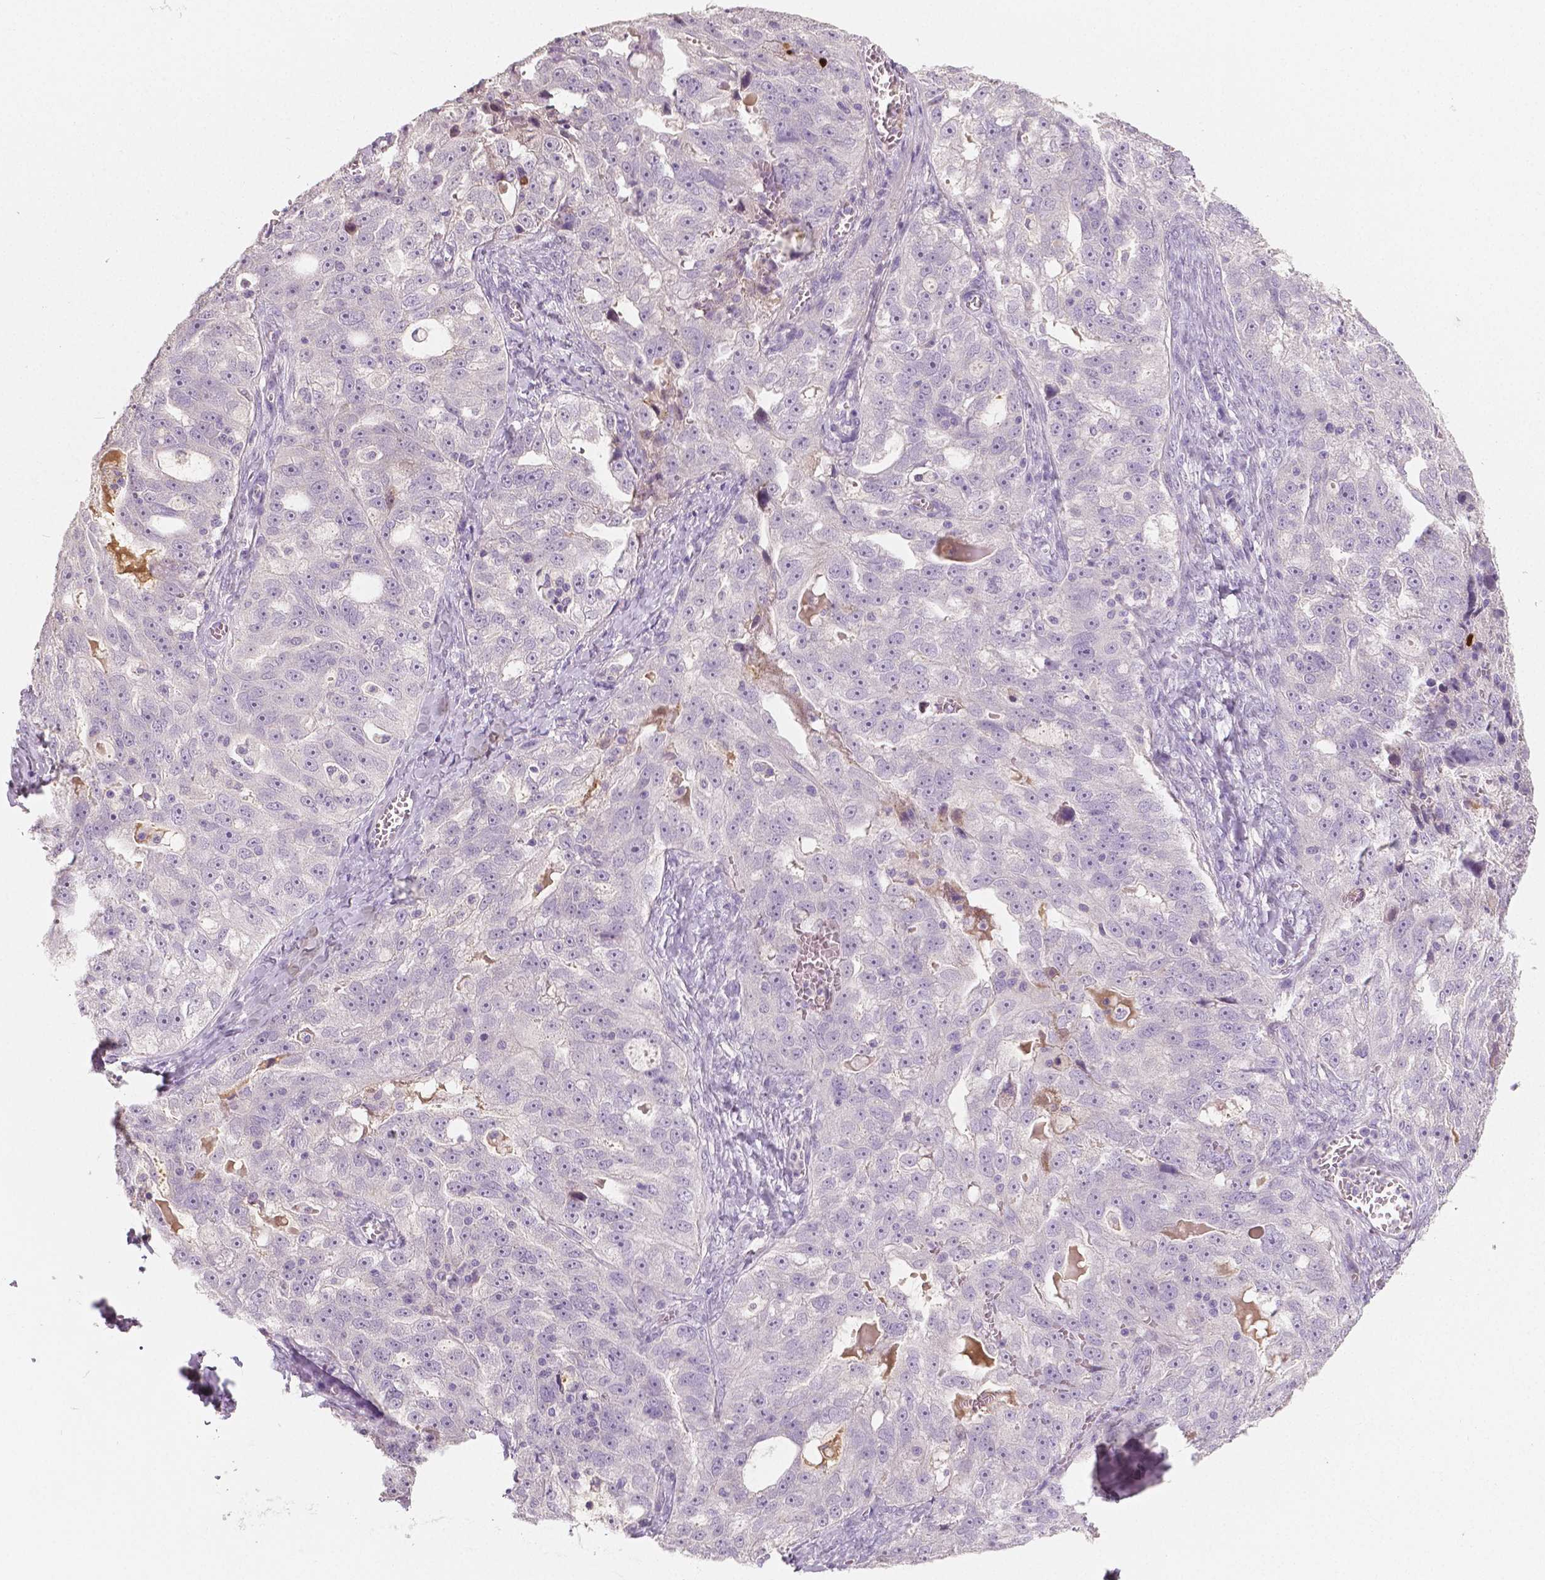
{"staining": {"intensity": "negative", "quantity": "none", "location": "none"}, "tissue": "ovarian cancer", "cell_type": "Tumor cells", "image_type": "cancer", "snomed": [{"axis": "morphology", "description": "Cystadenocarcinoma, serous, NOS"}, {"axis": "topography", "description": "Ovary"}], "caption": "High magnification brightfield microscopy of serous cystadenocarcinoma (ovarian) stained with DAB (brown) and counterstained with hematoxylin (blue): tumor cells show no significant staining.", "gene": "APOA4", "patient": {"sex": "female", "age": 51}}